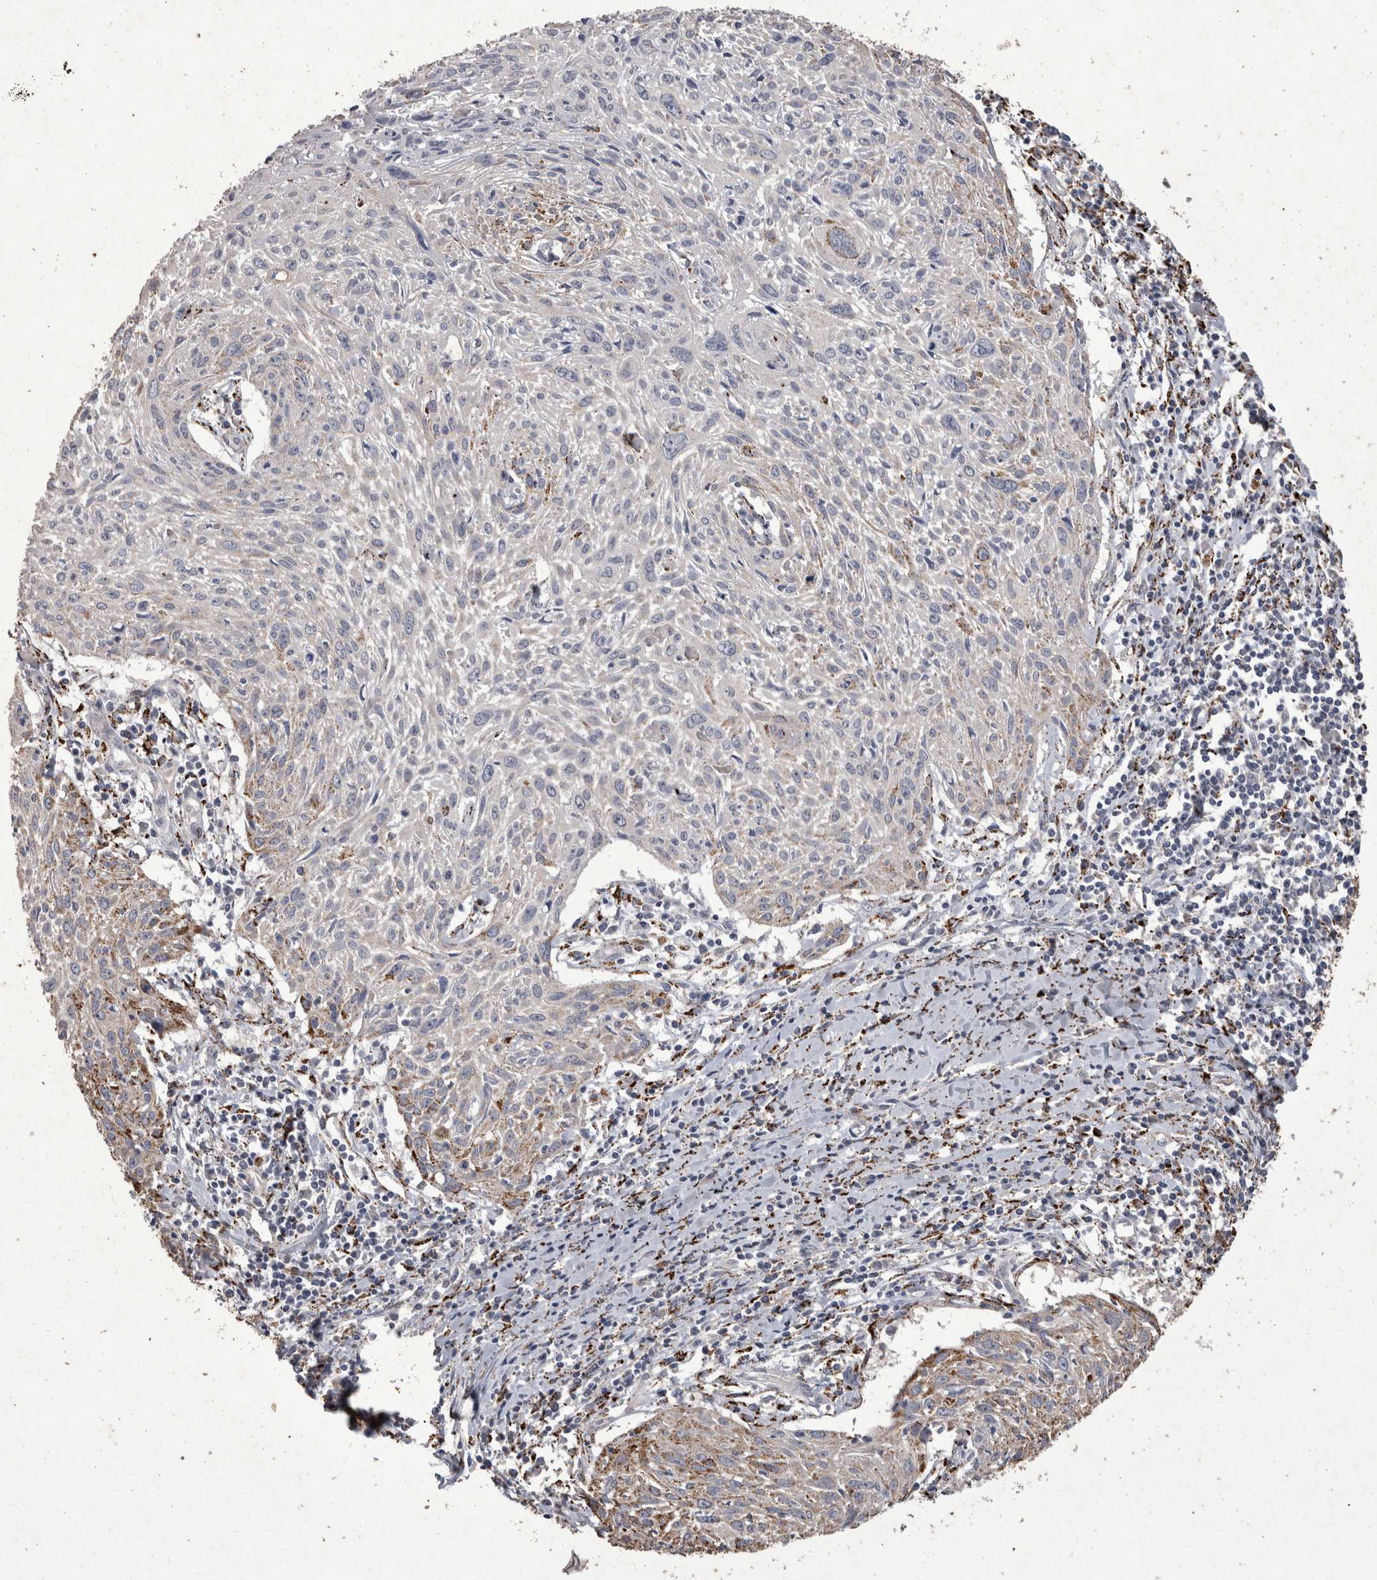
{"staining": {"intensity": "negative", "quantity": "none", "location": "none"}, "tissue": "cervical cancer", "cell_type": "Tumor cells", "image_type": "cancer", "snomed": [{"axis": "morphology", "description": "Squamous cell carcinoma, NOS"}, {"axis": "topography", "description": "Cervix"}], "caption": "Tumor cells show no significant protein expression in cervical cancer.", "gene": "DKK3", "patient": {"sex": "female", "age": 51}}